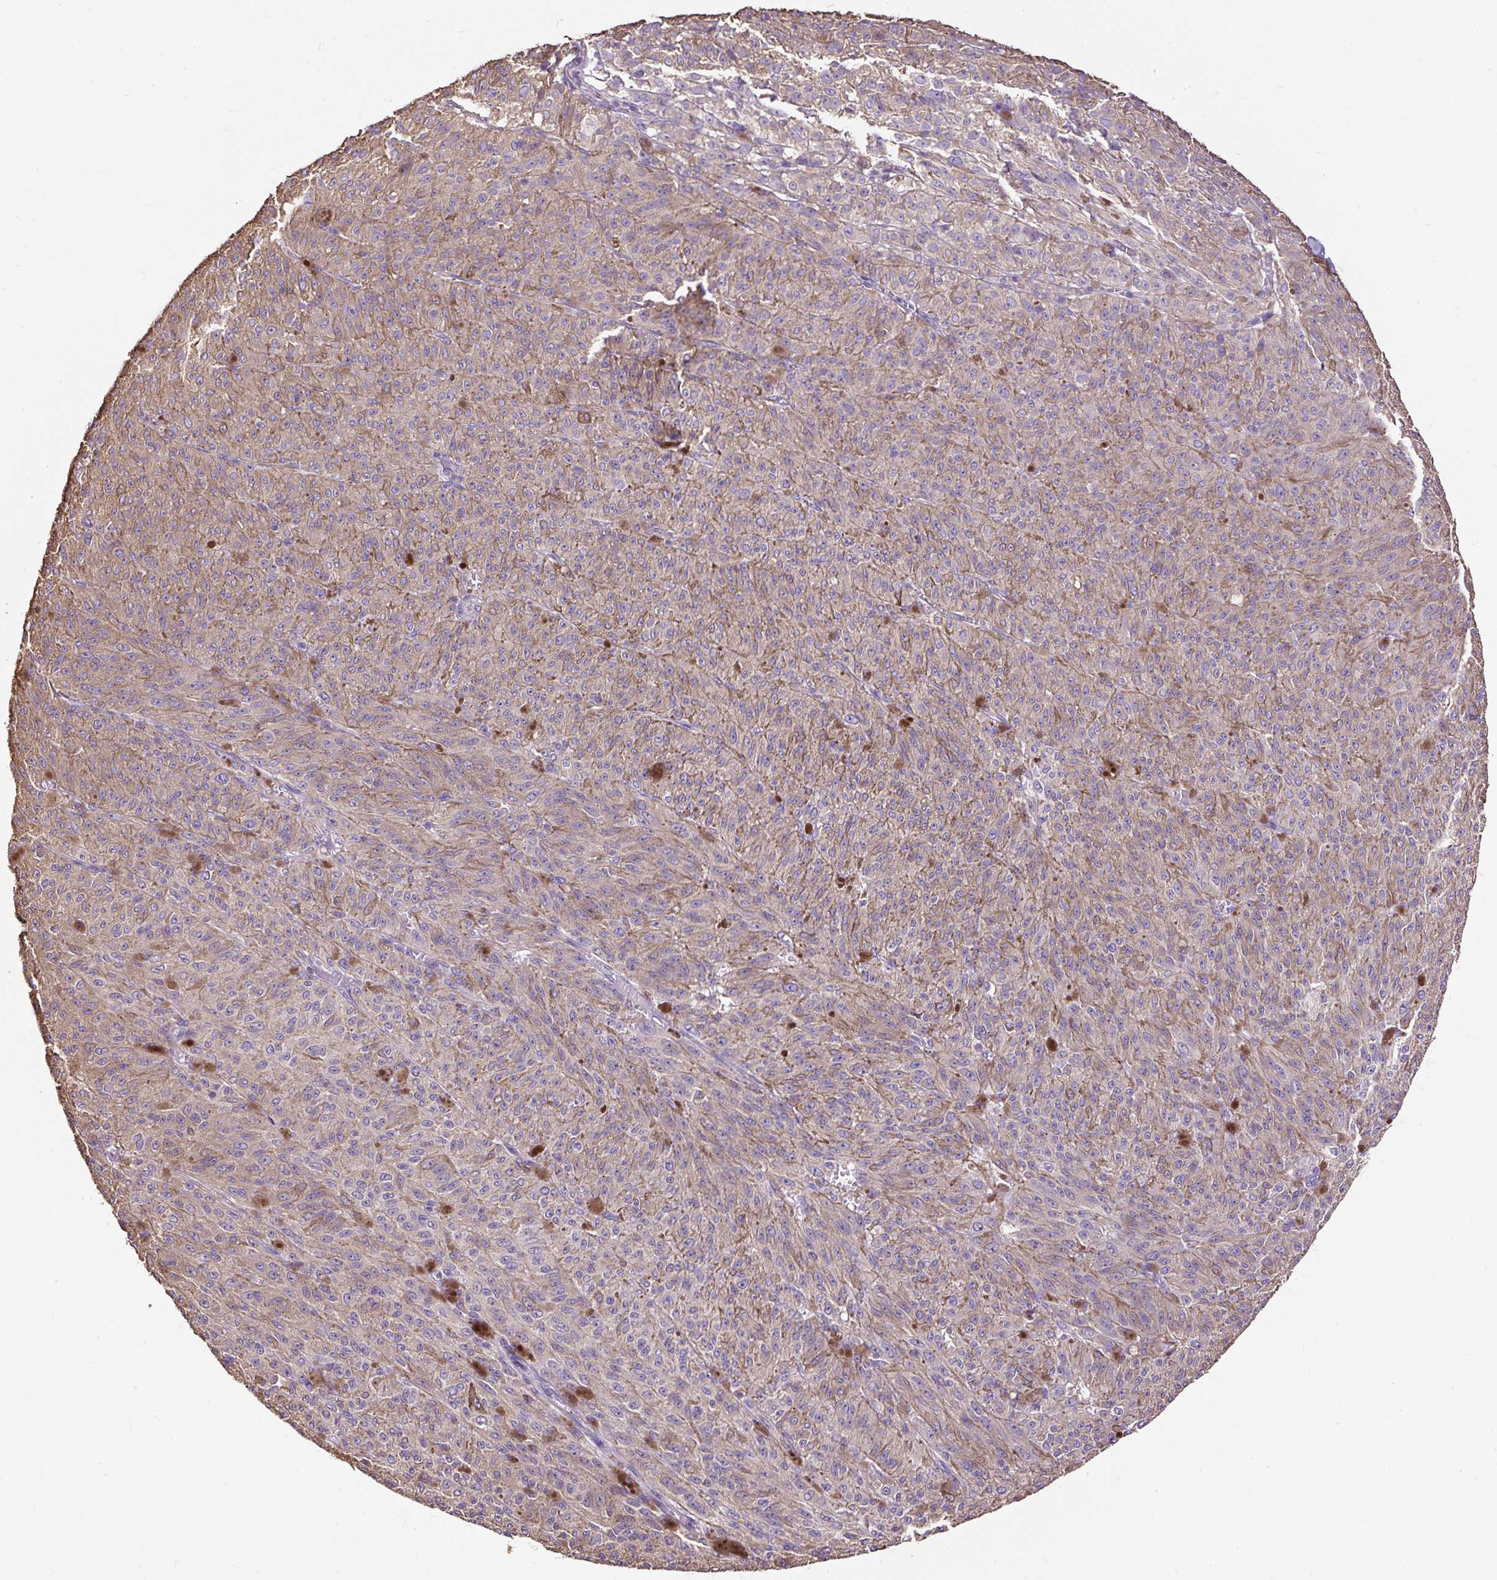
{"staining": {"intensity": "weak", "quantity": ">75%", "location": "cytoplasmic/membranous"}, "tissue": "melanoma", "cell_type": "Tumor cells", "image_type": "cancer", "snomed": [{"axis": "morphology", "description": "Malignant melanoma, NOS"}, {"axis": "topography", "description": "Skin"}], "caption": "IHC of malignant melanoma shows low levels of weak cytoplasmic/membranous positivity in about >75% of tumor cells.", "gene": "PDIA2", "patient": {"sex": "female", "age": 52}}